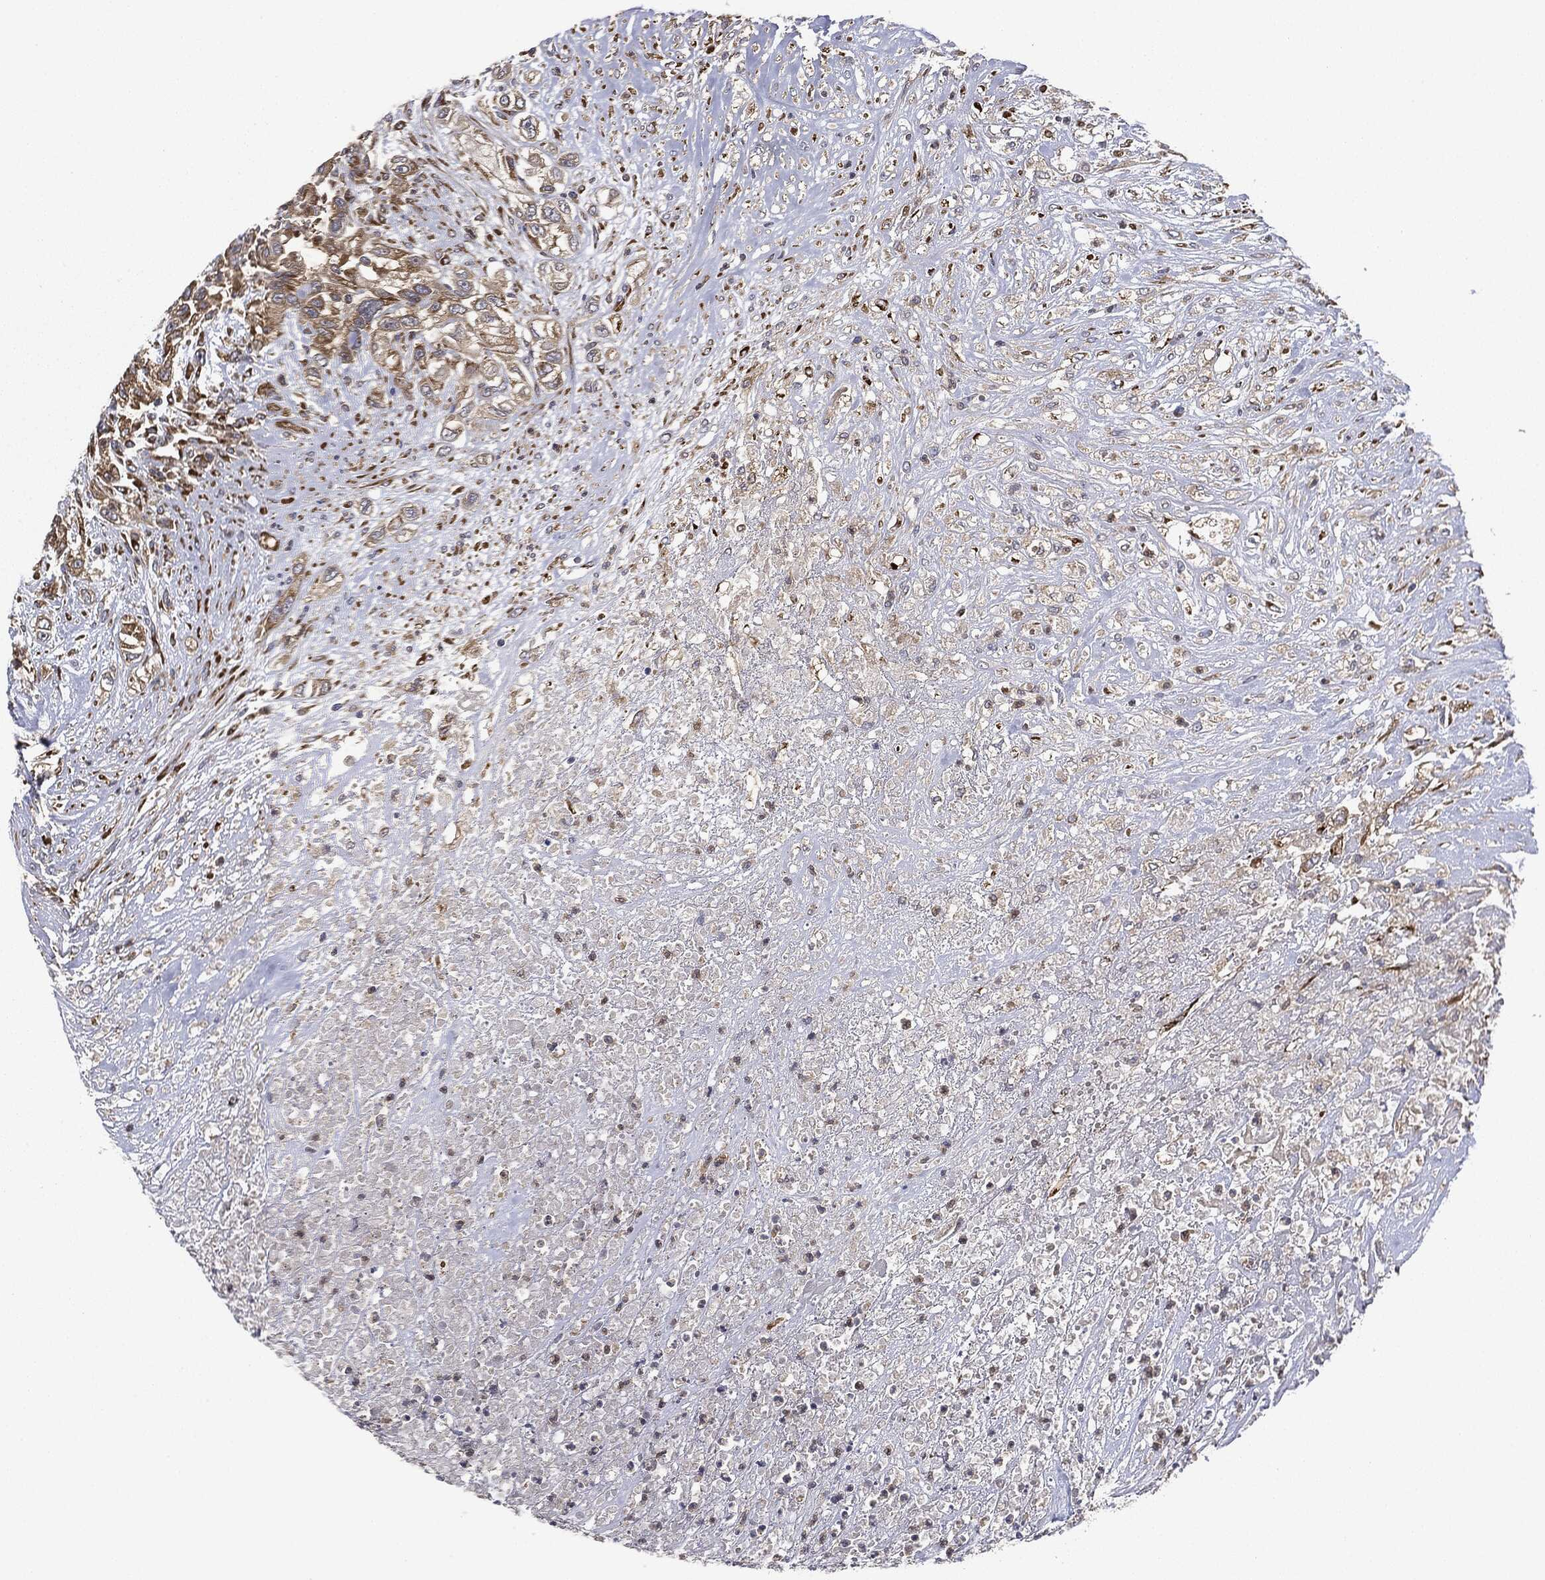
{"staining": {"intensity": "weak", "quantity": ">75%", "location": "cytoplasmic/membranous"}, "tissue": "urothelial cancer", "cell_type": "Tumor cells", "image_type": "cancer", "snomed": [{"axis": "morphology", "description": "Urothelial carcinoma, High grade"}, {"axis": "topography", "description": "Urinary bladder"}], "caption": "Immunohistochemistry (IHC) of urothelial cancer displays low levels of weak cytoplasmic/membranous staining in about >75% of tumor cells.", "gene": "EIF2AK2", "patient": {"sex": "female", "age": 56}}